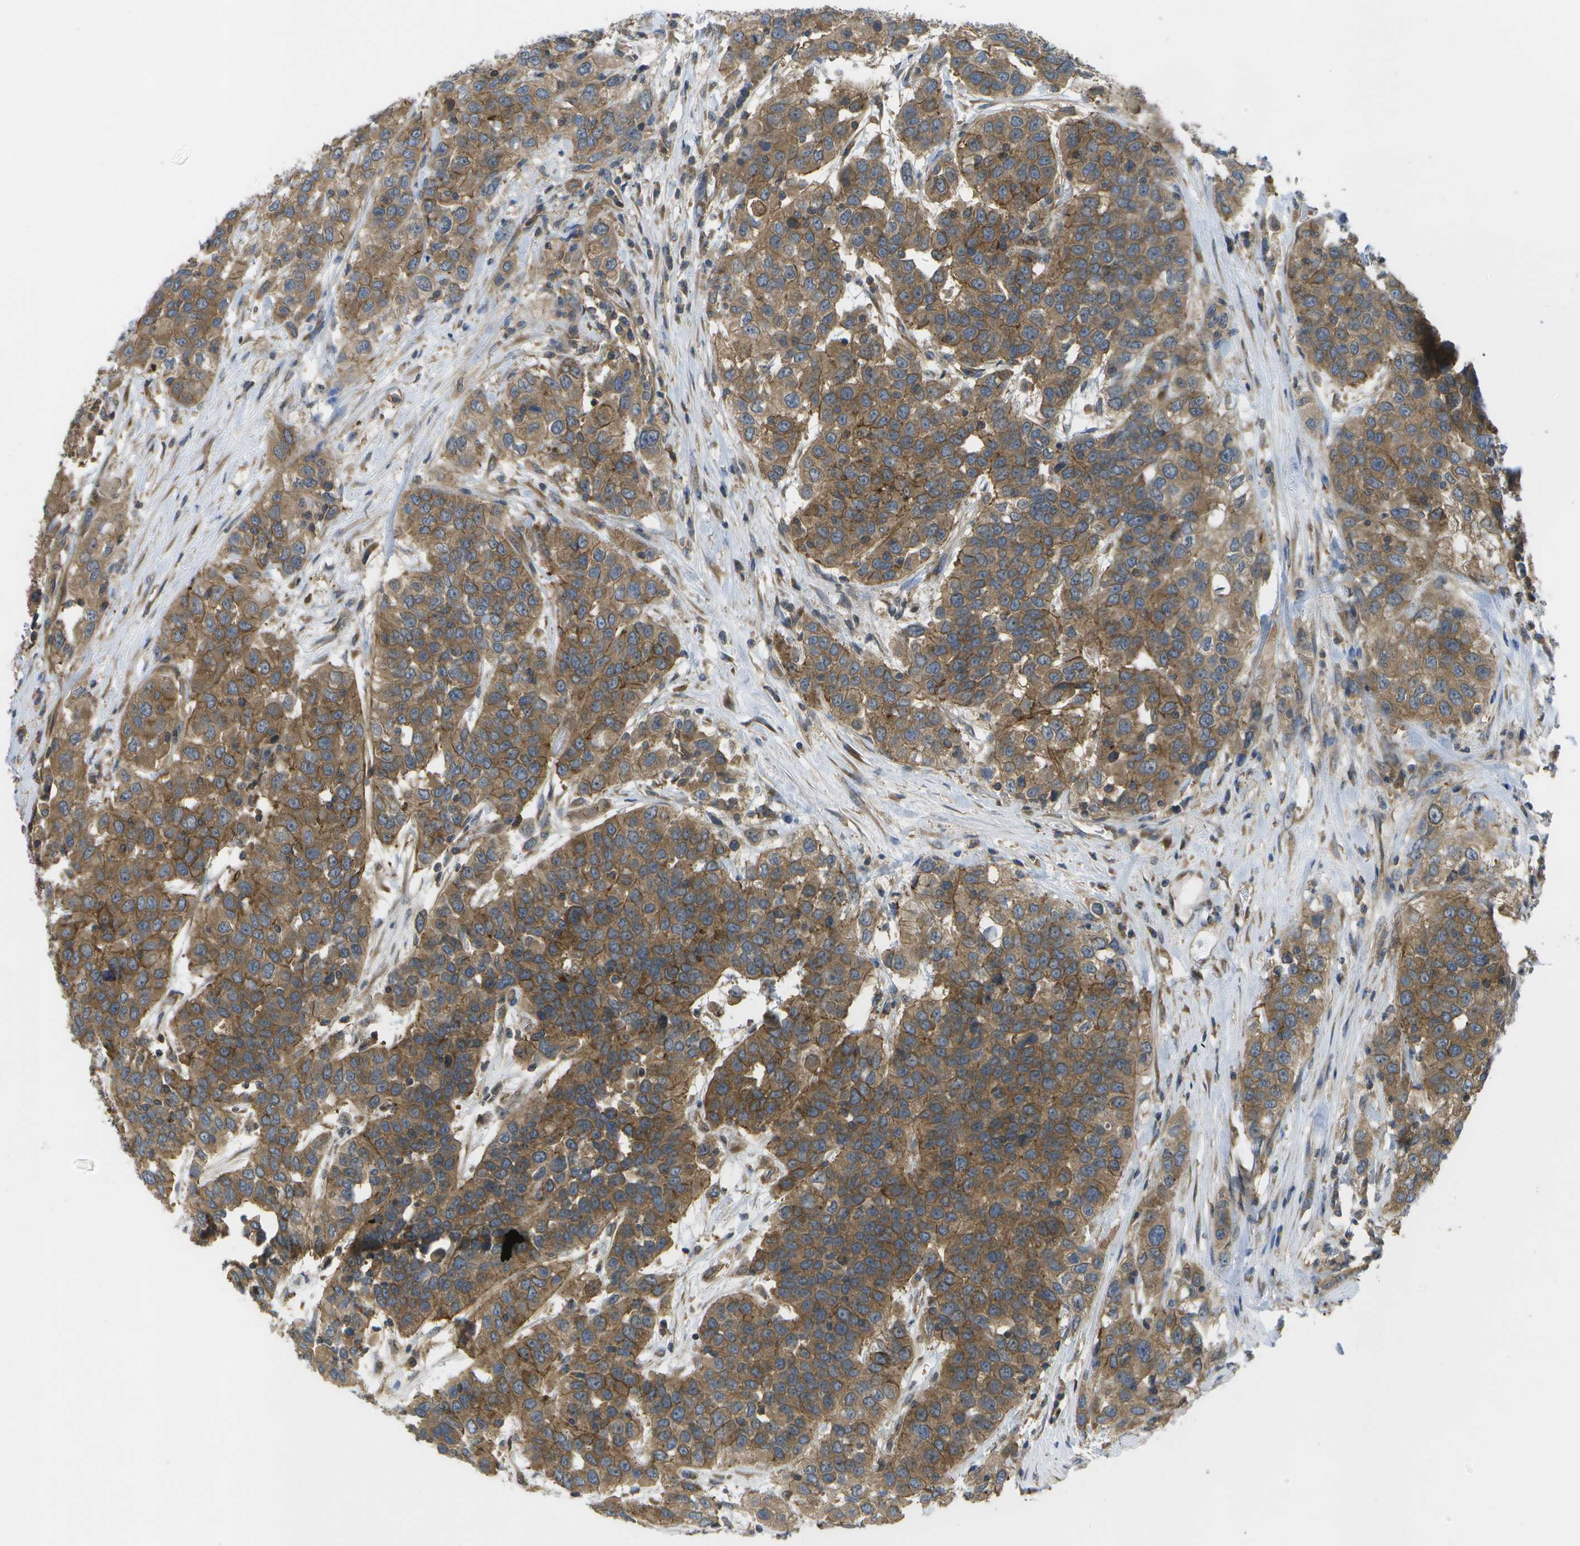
{"staining": {"intensity": "moderate", "quantity": ">75%", "location": "cytoplasmic/membranous"}, "tissue": "urothelial cancer", "cell_type": "Tumor cells", "image_type": "cancer", "snomed": [{"axis": "morphology", "description": "Urothelial carcinoma, High grade"}, {"axis": "topography", "description": "Urinary bladder"}], "caption": "Human urothelial carcinoma (high-grade) stained for a protein (brown) demonstrates moderate cytoplasmic/membranous positive staining in approximately >75% of tumor cells.", "gene": "DPM3", "patient": {"sex": "female", "age": 80}}